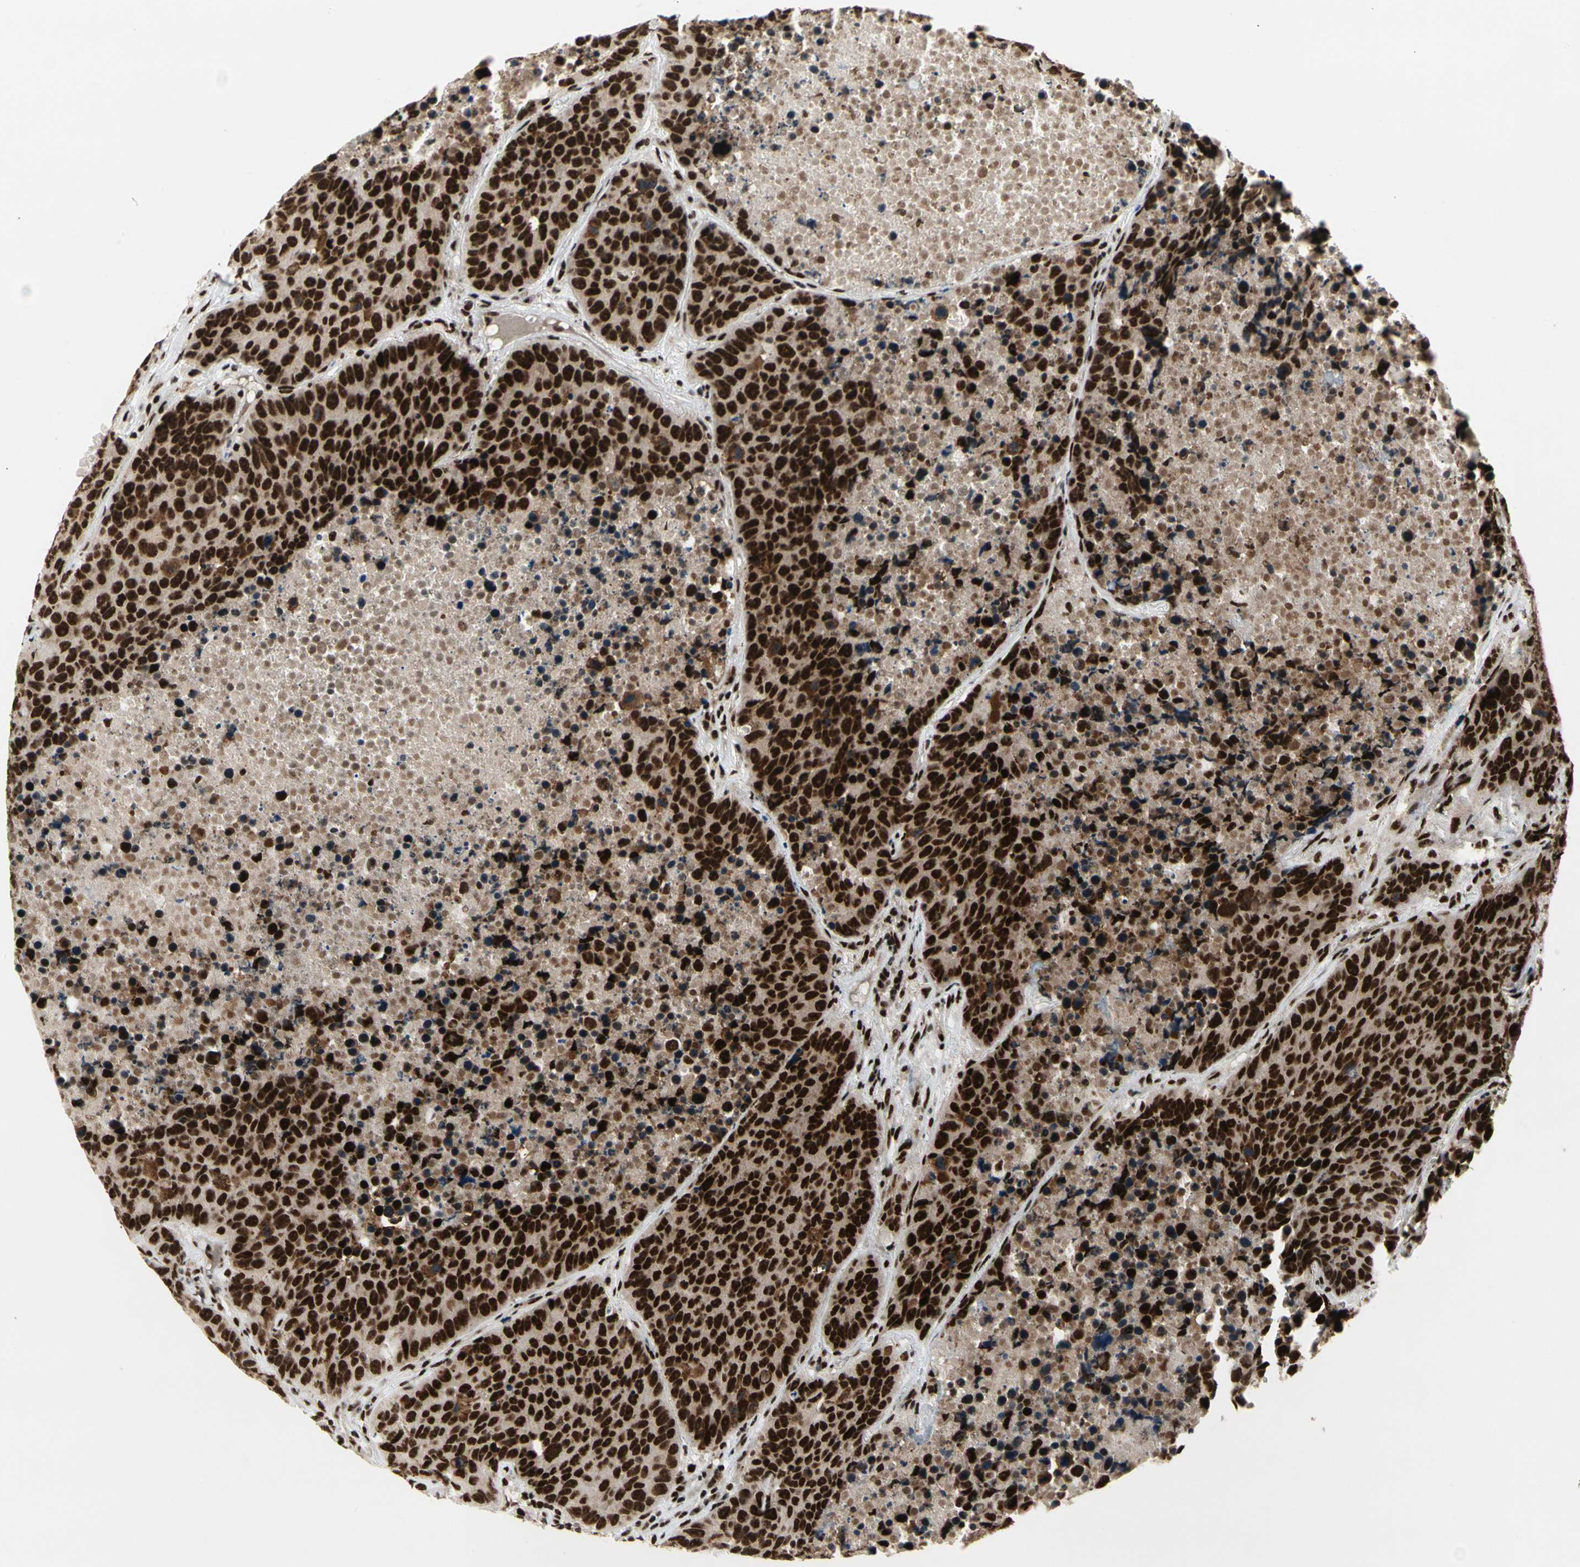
{"staining": {"intensity": "strong", "quantity": ">75%", "location": "nuclear"}, "tissue": "carcinoid", "cell_type": "Tumor cells", "image_type": "cancer", "snomed": [{"axis": "morphology", "description": "Carcinoid, malignant, NOS"}, {"axis": "topography", "description": "Lung"}], "caption": "A photomicrograph of malignant carcinoid stained for a protein displays strong nuclear brown staining in tumor cells.", "gene": "SRSF11", "patient": {"sex": "male", "age": 60}}